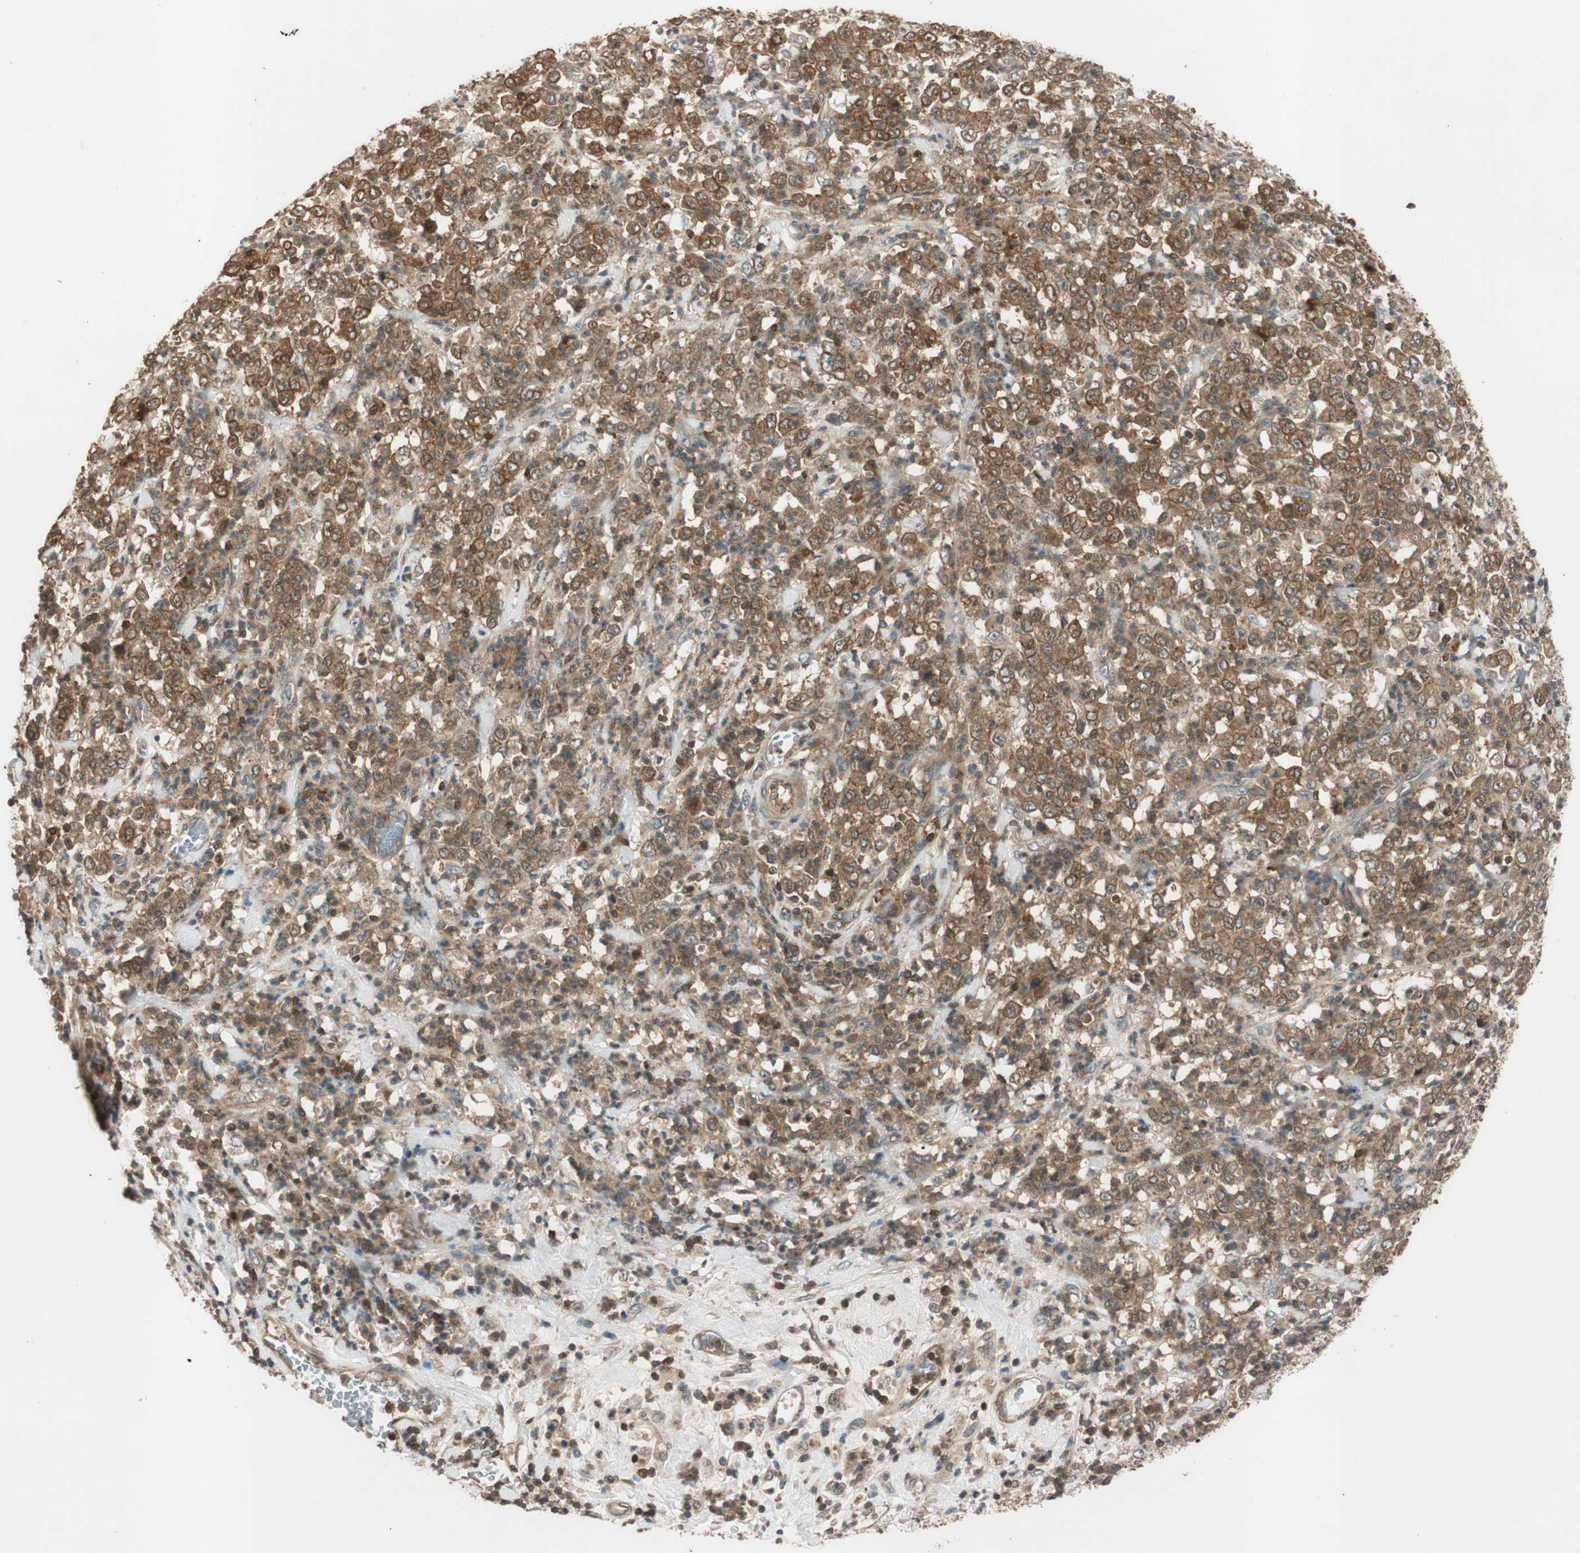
{"staining": {"intensity": "strong", "quantity": ">75%", "location": "cytoplasmic/membranous"}, "tissue": "stomach cancer", "cell_type": "Tumor cells", "image_type": "cancer", "snomed": [{"axis": "morphology", "description": "Adenocarcinoma, NOS"}, {"axis": "topography", "description": "Stomach, lower"}], "caption": "Stomach adenocarcinoma stained with a protein marker reveals strong staining in tumor cells.", "gene": "EPHA8", "patient": {"sex": "female", "age": 71}}